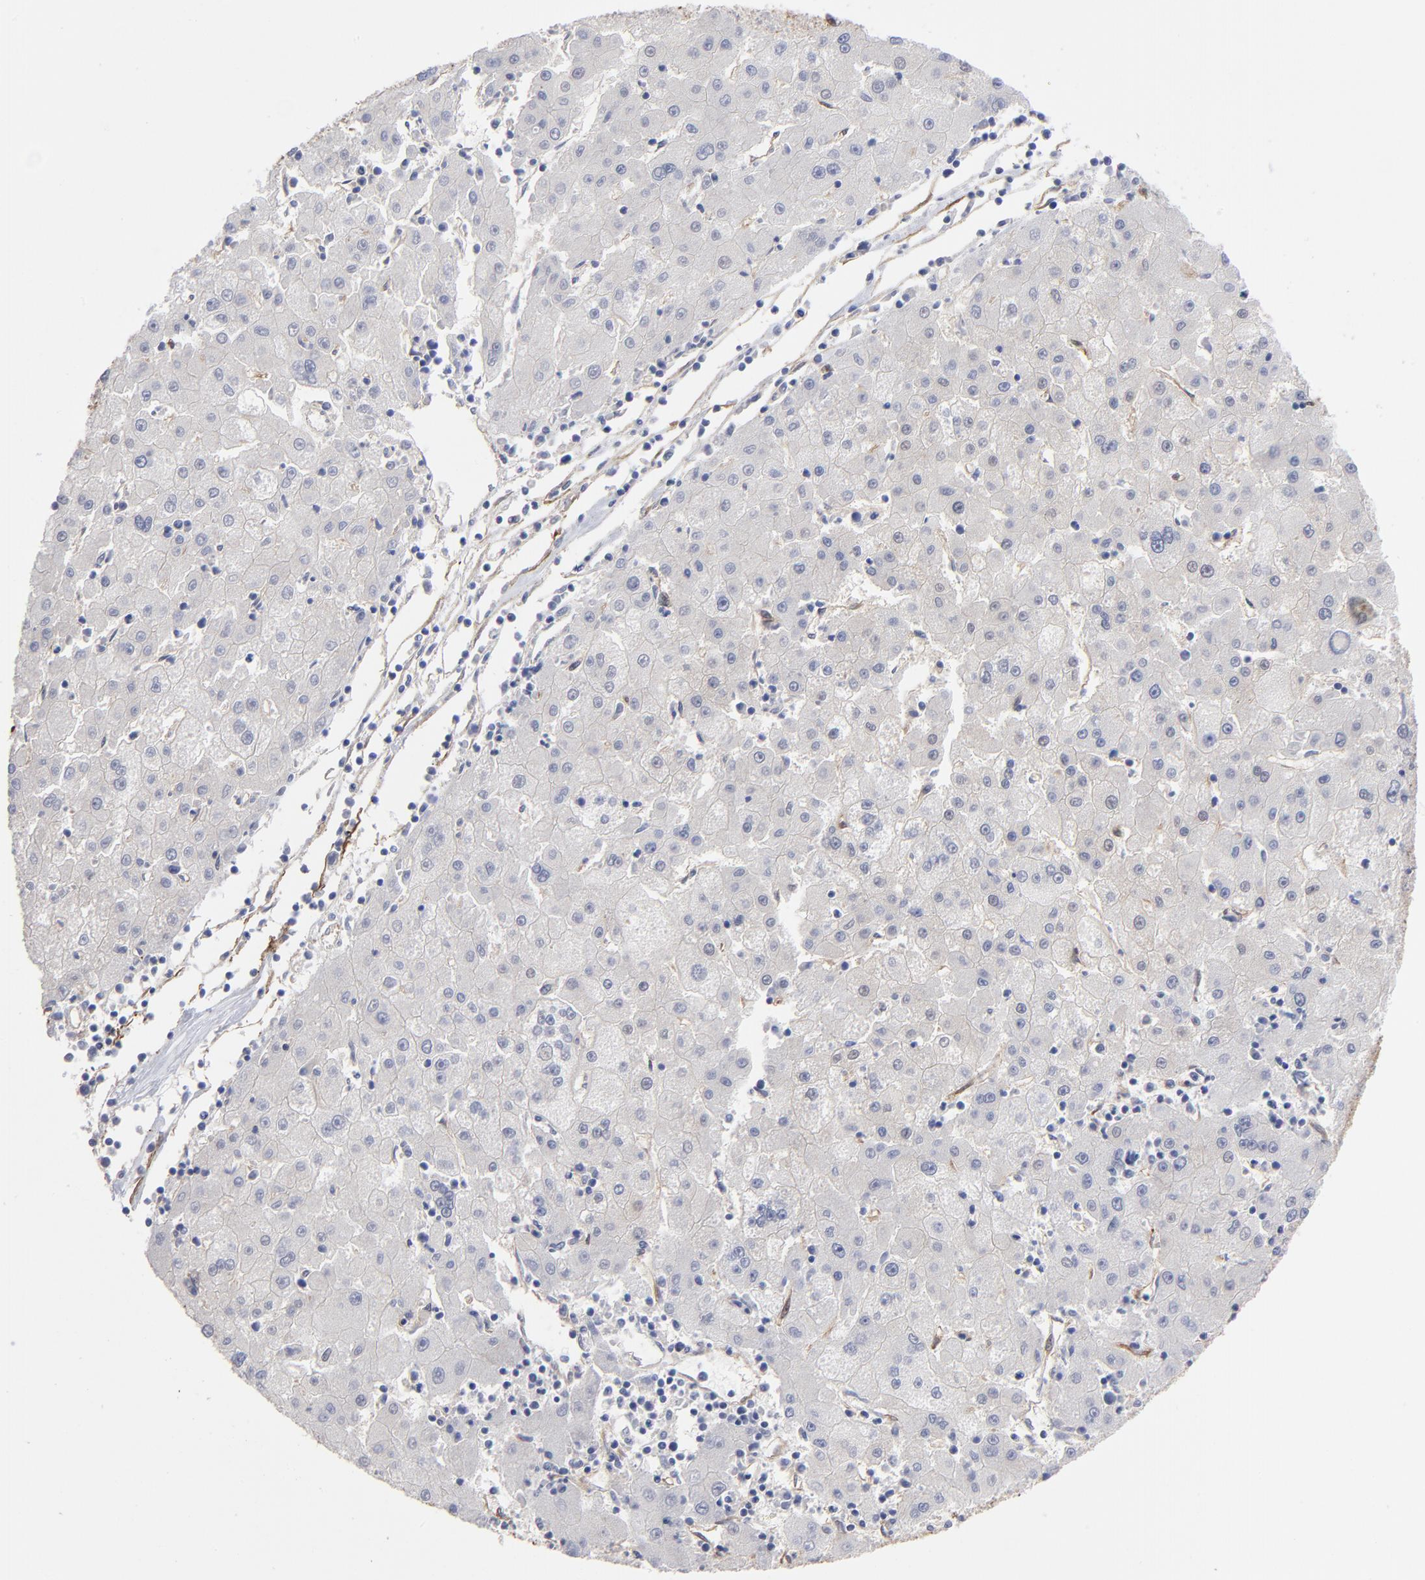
{"staining": {"intensity": "negative", "quantity": "none", "location": "none"}, "tissue": "liver cancer", "cell_type": "Tumor cells", "image_type": "cancer", "snomed": [{"axis": "morphology", "description": "Carcinoma, Hepatocellular, NOS"}, {"axis": "topography", "description": "Liver"}], "caption": "Hepatocellular carcinoma (liver) was stained to show a protein in brown. There is no significant staining in tumor cells.", "gene": "CILP", "patient": {"sex": "male", "age": 72}}